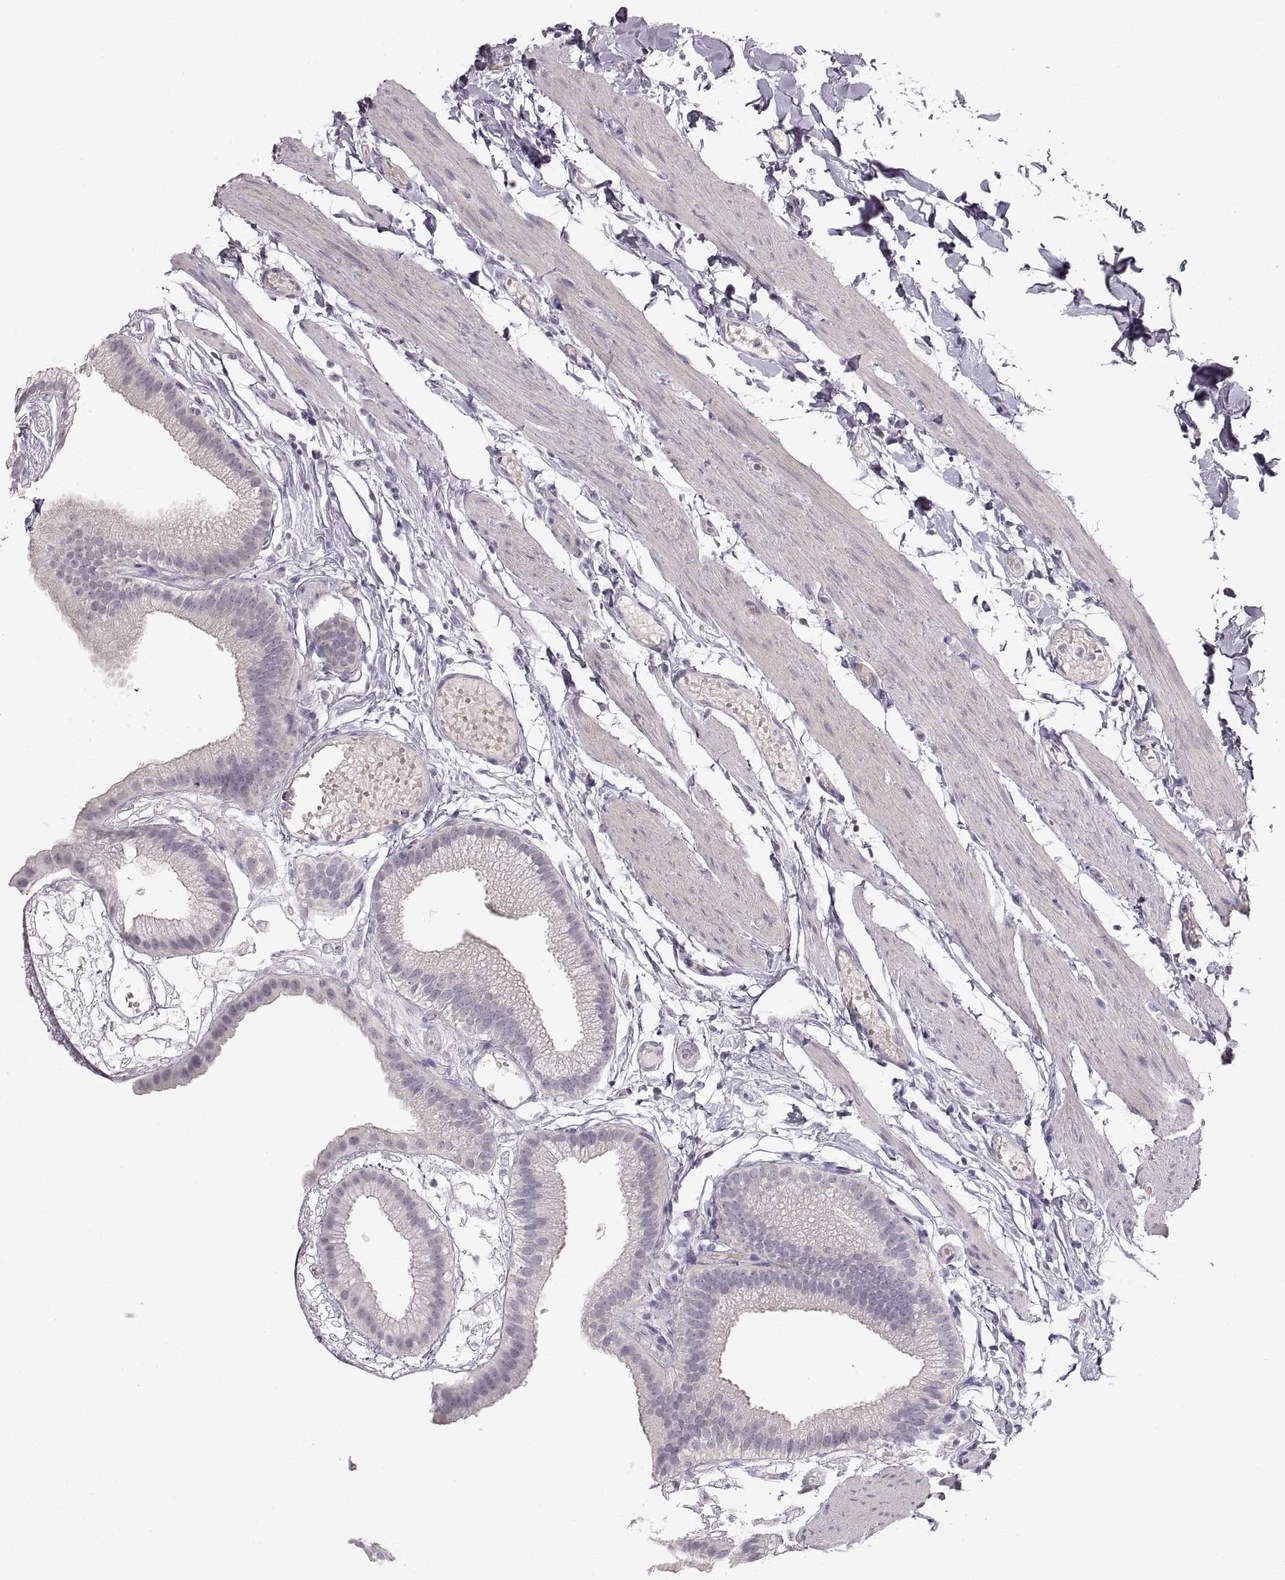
{"staining": {"intensity": "negative", "quantity": "none", "location": "none"}, "tissue": "gallbladder", "cell_type": "Glandular cells", "image_type": "normal", "snomed": [{"axis": "morphology", "description": "Normal tissue, NOS"}, {"axis": "topography", "description": "Gallbladder"}], "caption": "High power microscopy image of an immunohistochemistry histopathology image of normal gallbladder, revealing no significant staining in glandular cells. (DAB (3,3'-diaminobenzidine) IHC with hematoxylin counter stain).", "gene": "PCSK2", "patient": {"sex": "female", "age": 45}}